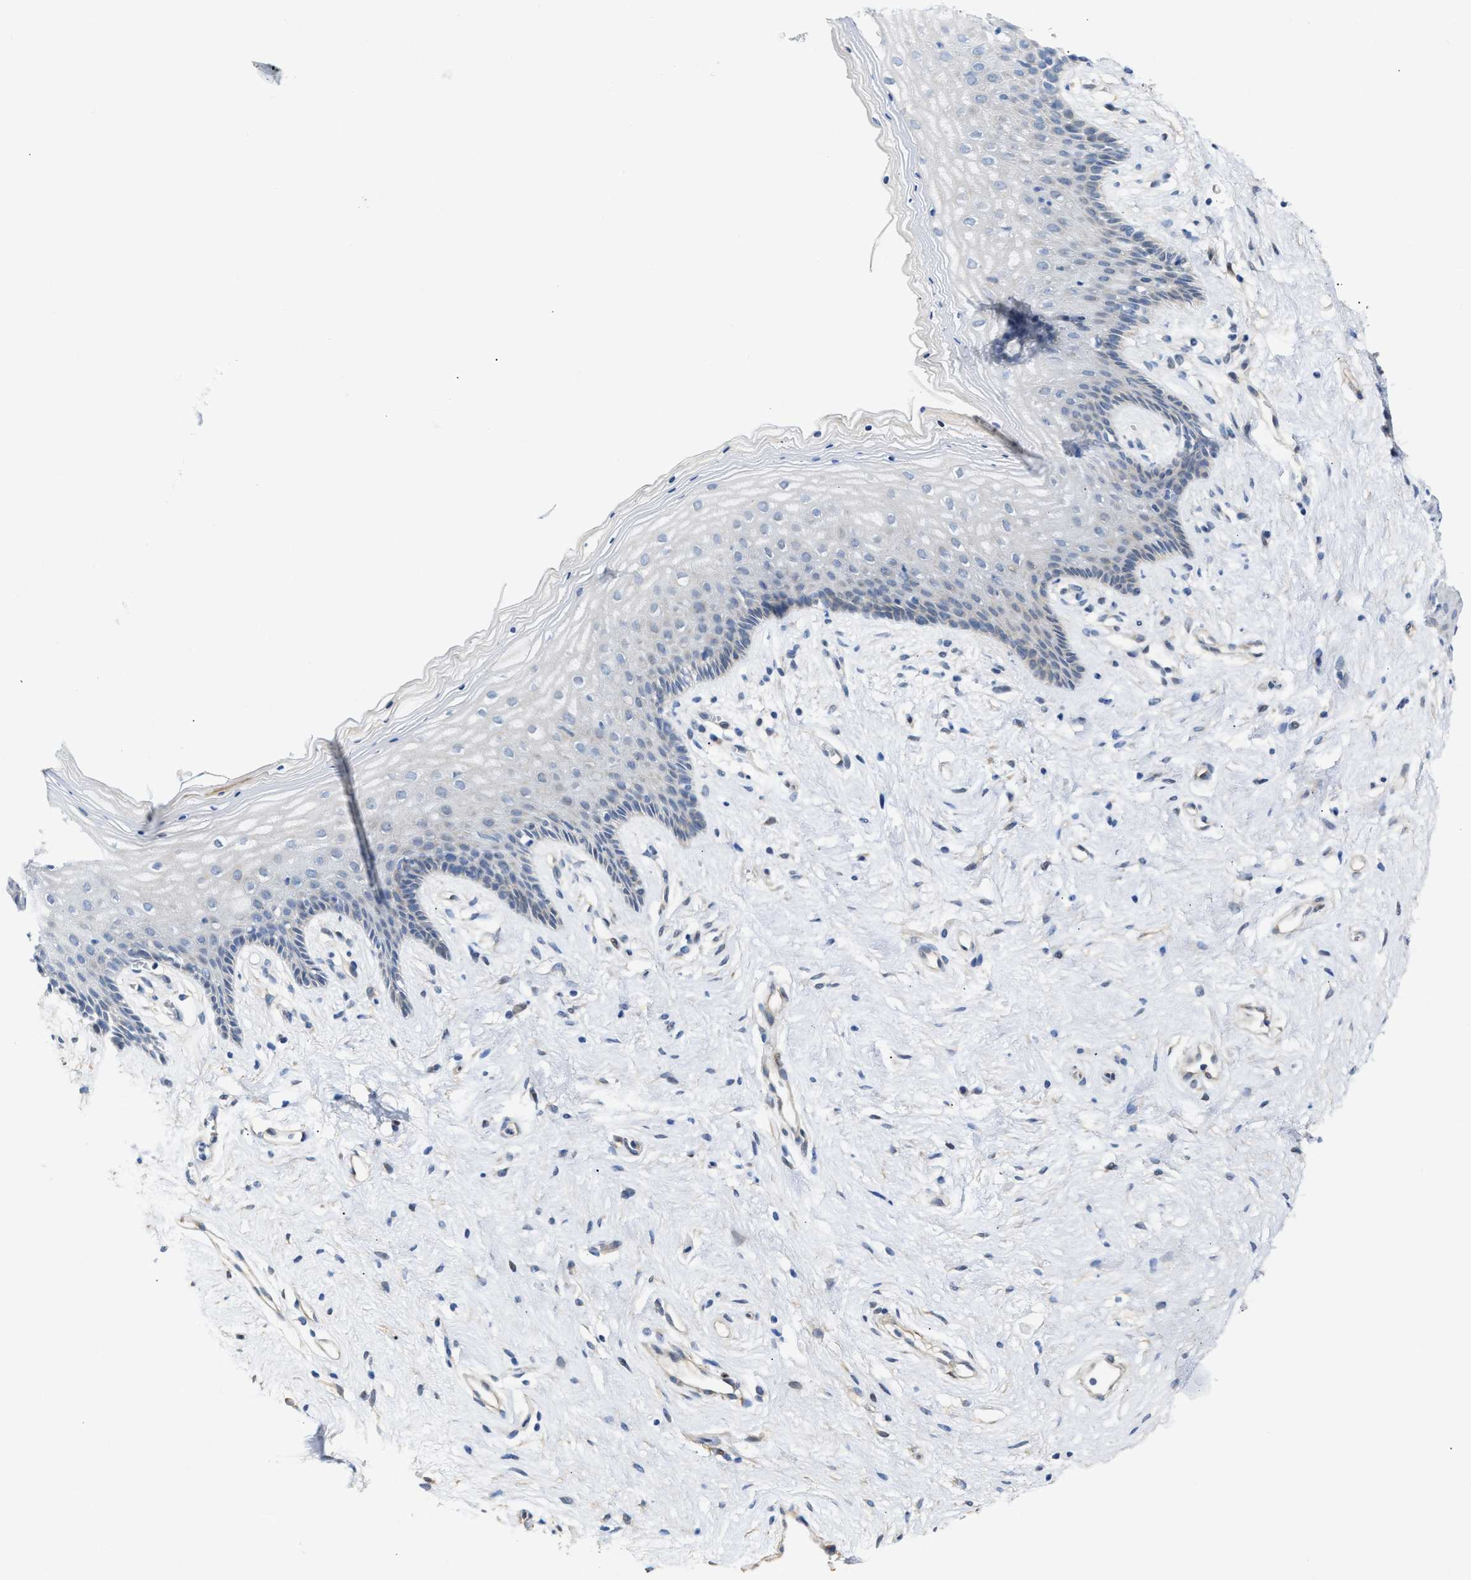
{"staining": {"intensity": "negative", "quantity": "none", "location": "none"}, "tissue": "vagina", "cell_type": "Squamous epithelial cells", "image_type": "normal", "snomed": [{"axis": "morphology", "description": "Normal tissue, NOS"}, {"axis": "topography", "description": "Vagina"}], "caption": "High power microscopy histopathology image of an immunohistochemistry histopathology image of benign vagina, revealing no significant staining in squamous epithelial cells.", "gene": "FHL1", "patient": {"sex": "female", "age": 44}}